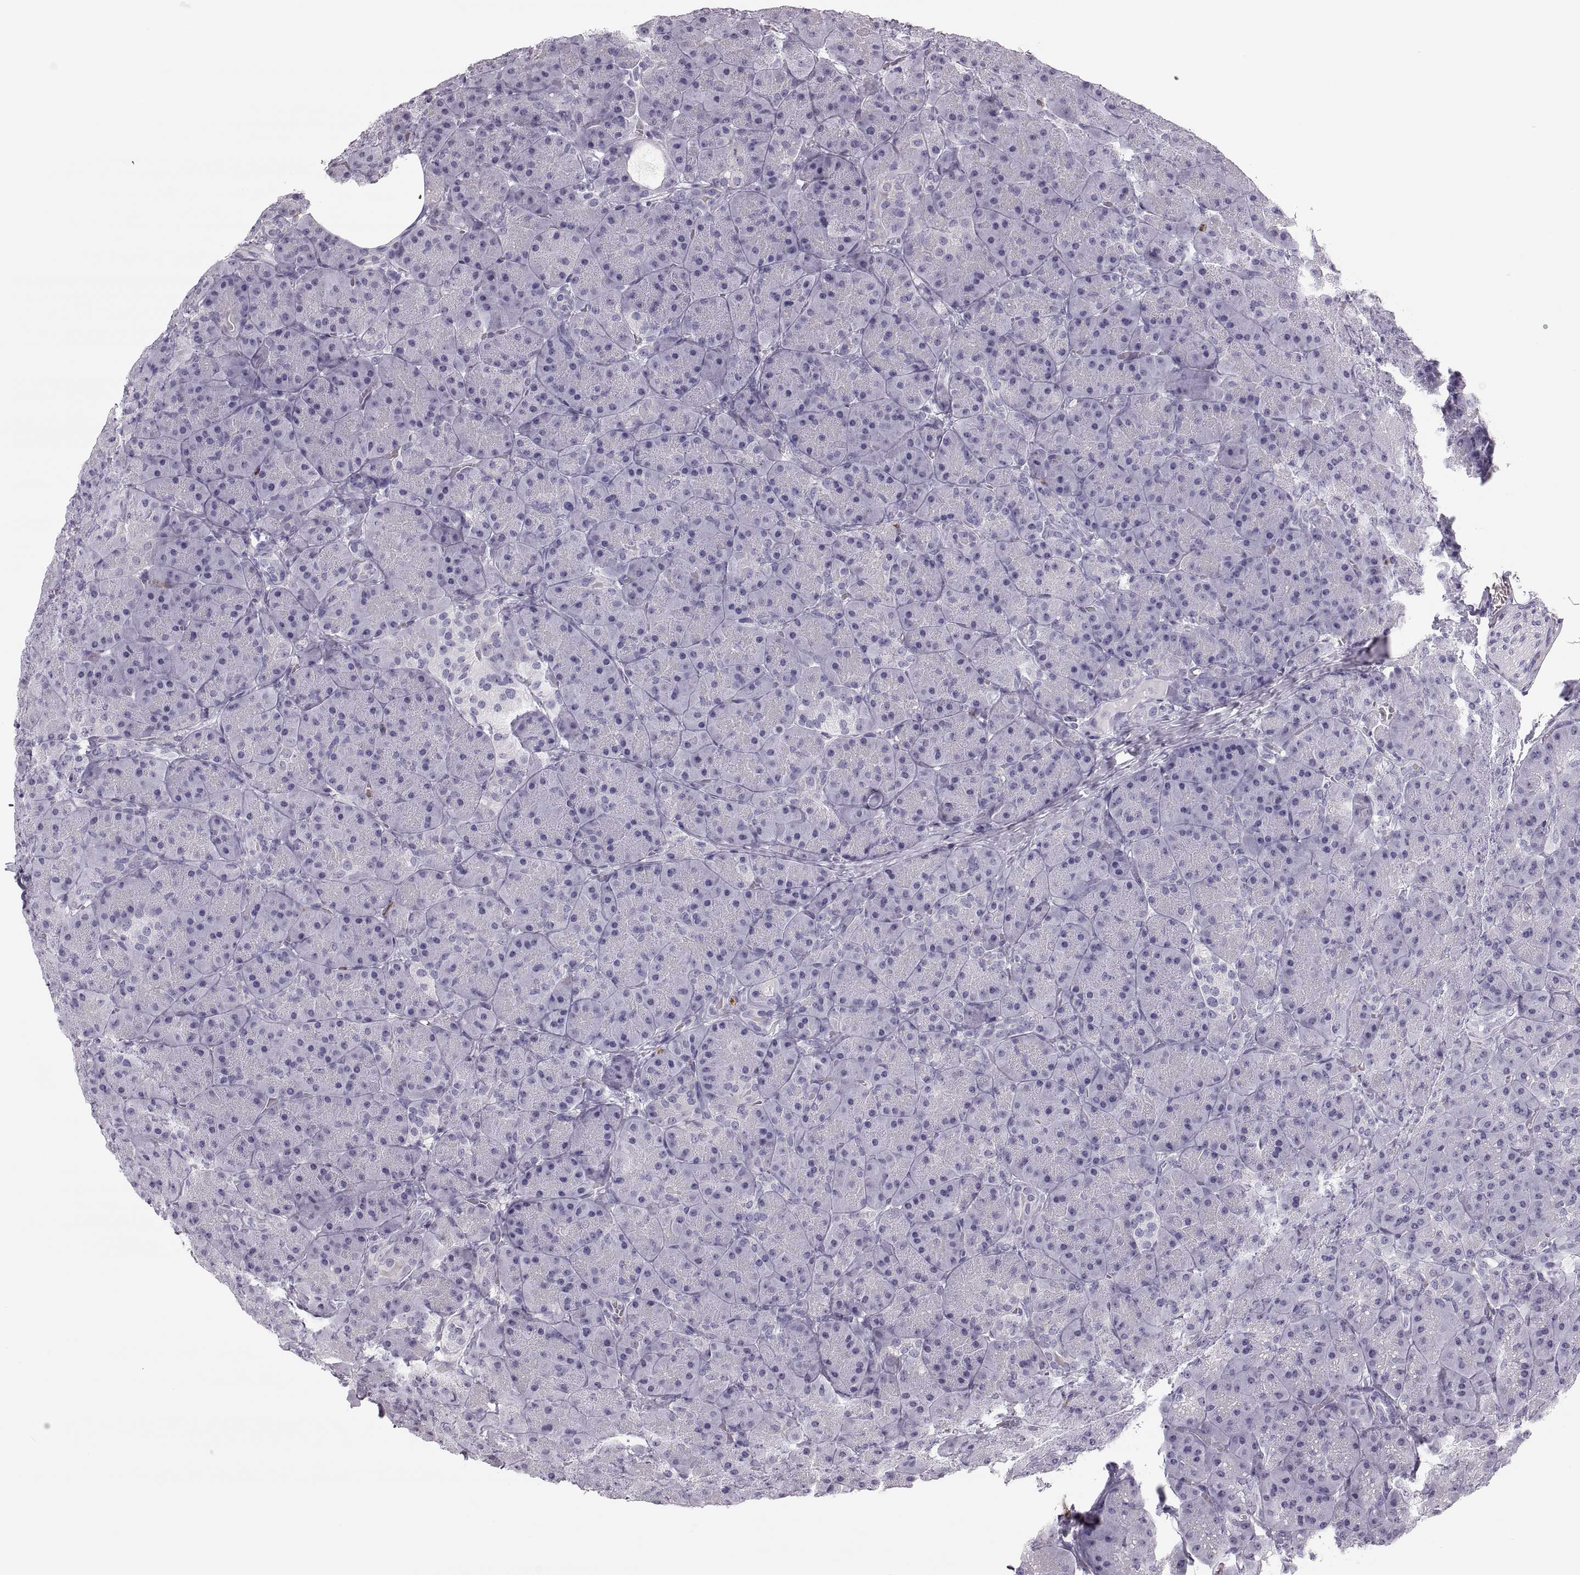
{"staining": {"intensity": "negative", "quantity": "none", "location": "none"}, "tissue": "pancreas", "cell_type": "Exocrine glandular cells", "image_type": "normal", "snomed": [{"axis": "morphology", "description": "Normal tissue, NOS"}, {"axis": "topography", "description": "Pancreas"}], "caption": "This is an immunohistochemistry (IHC) micrograph of unremarkable pancreas. There is no positivity in exocrine glandular cells.", "gene": "MILR1", "patient": {"sex": "male", "age": 57}}